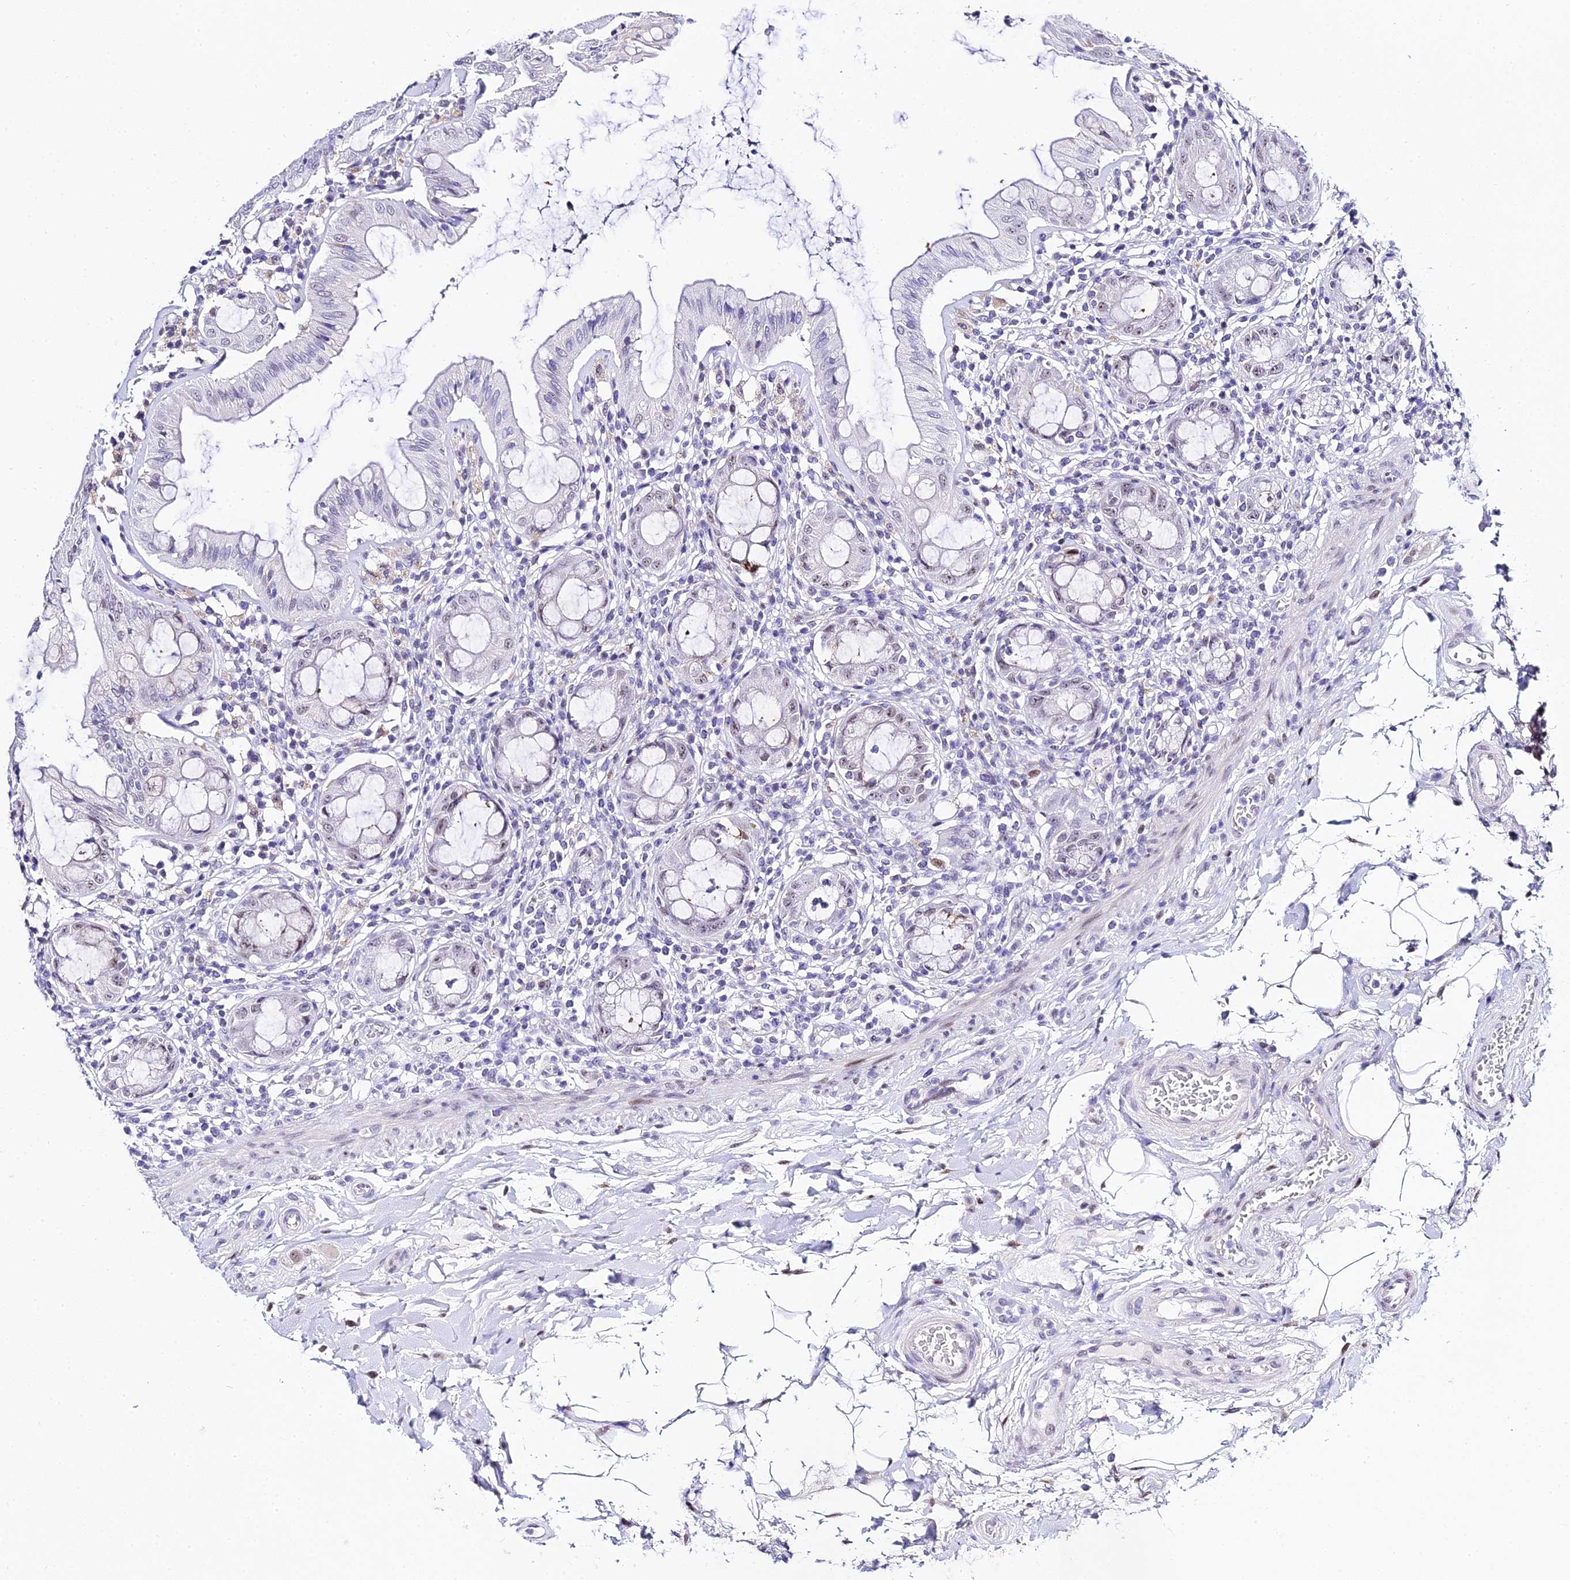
{"staining": {"intensity": "weak", "quantity": "<25%", "location": "nuclear"}, "tissue": "rectum", "cell_type": "Glandular cells", "image_type": "normal", "snomed": [{"axis": "morphology", "description": "Normal tissue, NOS"}, {"axis": "topography", "description": "Rectum"}], "caption": "Immunohistochemistry (IHC) histopathology image of benign rectum: human rectum stained with DAB (3,3'-diaminobenzidine) reveals no significant protein staining in glandular cells. (DAB (3,3'-diaminobenzidine) immunohistochemistry with hematoxylin counter stain).", "gene": "POFUT2", "patient": {"sex": "female", "age": 57}}